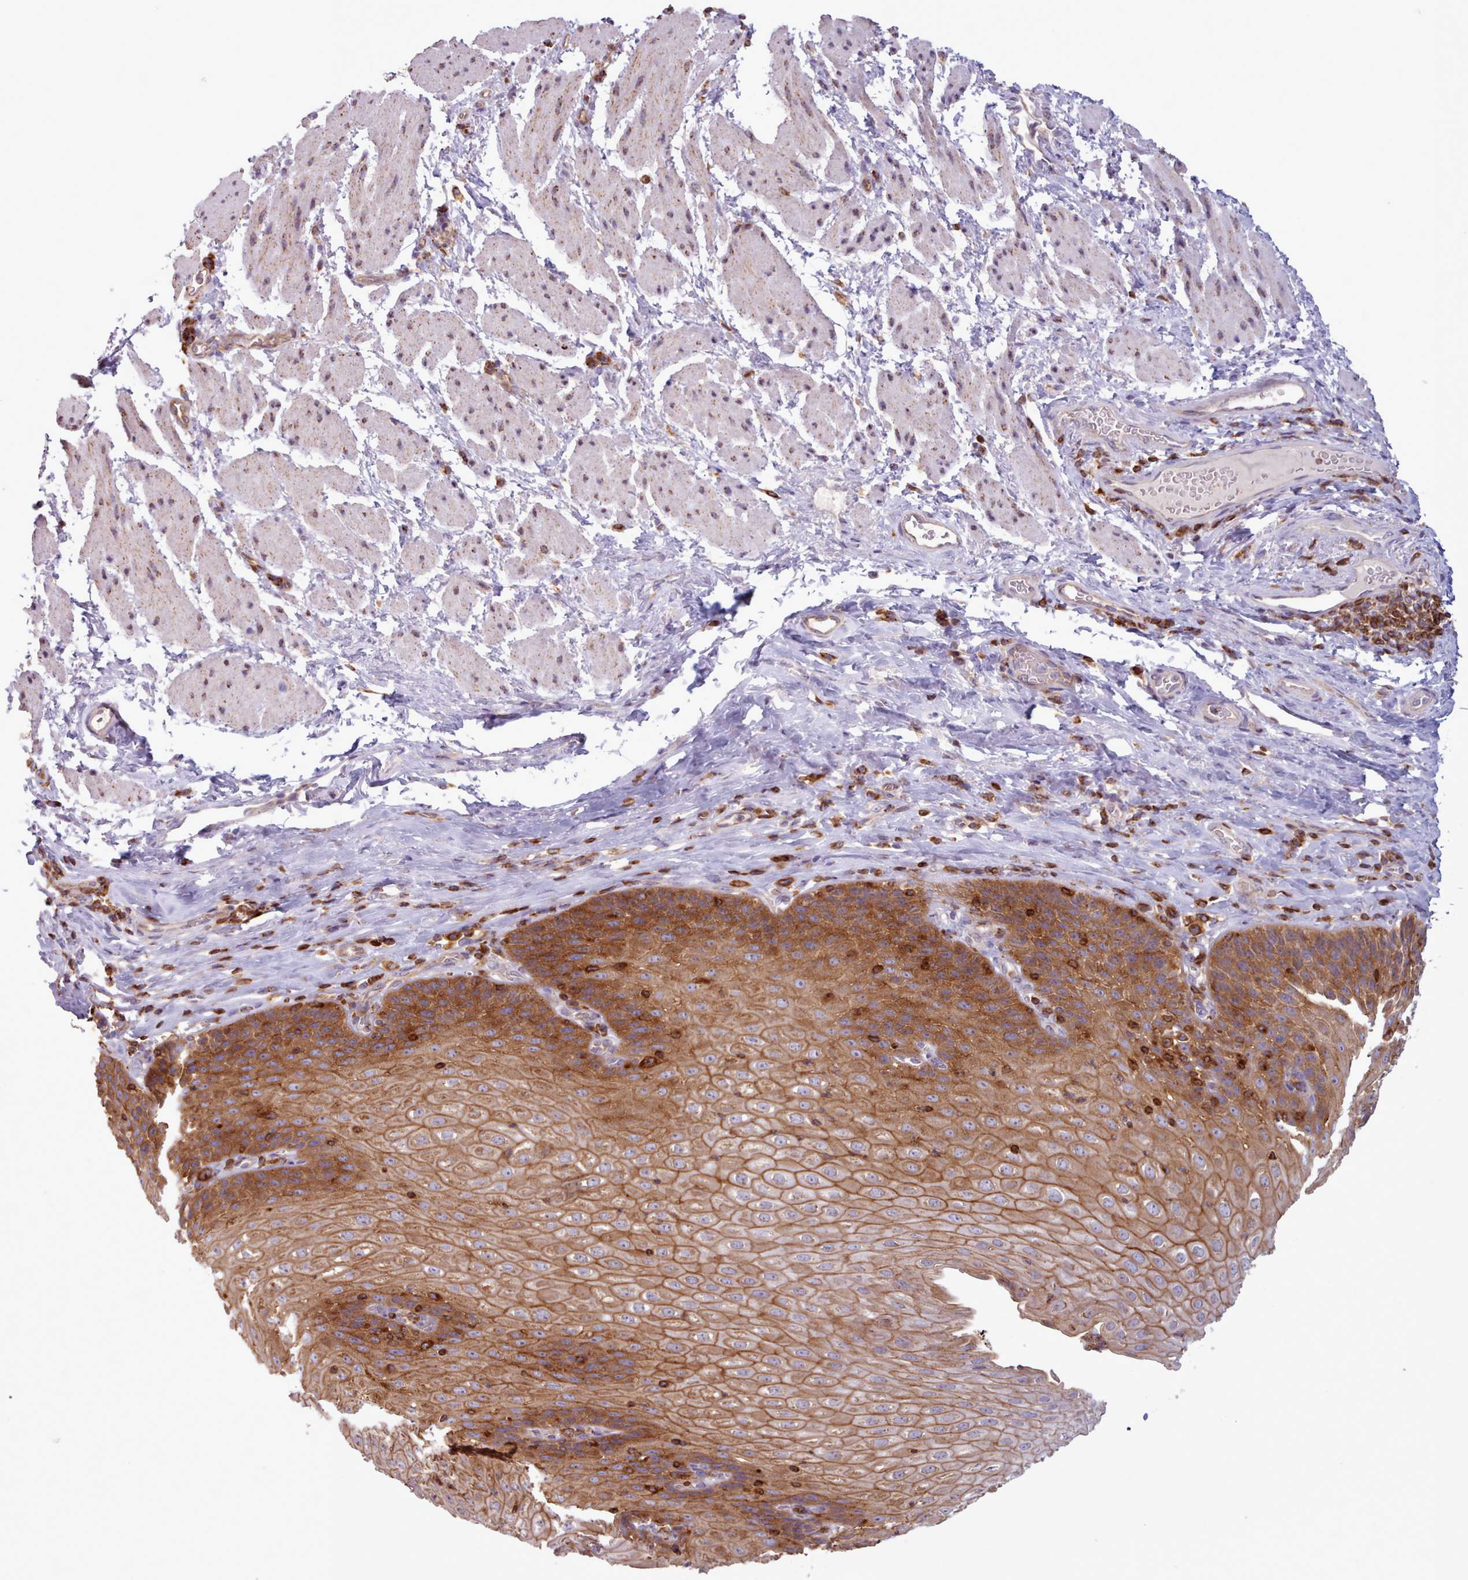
{"staining": {"intensity": "strong", "quantity": ">75%", "location": "cytoplasmic/membranous"}, "tissue": "esophagus", "cell_type": "Squamous epithelial cells", "image_type": "normal", "snomed": [{"axis": "morphology", "description": "Normal tissue, NOS"}, {"axis": "topography", "description": "Esophagus"}], "caption": "Immunohistochemical staining of normal esophagus shows >75% levels of strong cytoplasmic/membranous protein expression in approximately >75% of squamous epithelial cells. The protein is stained brown, and the nuclei are stained in blue (DAB (3,3'-diaminobenzidine) IHC with brightfield microscopy, high magnification).", "gene": "CRYBG1", "patient": {"sex": "female", "age": 61}}